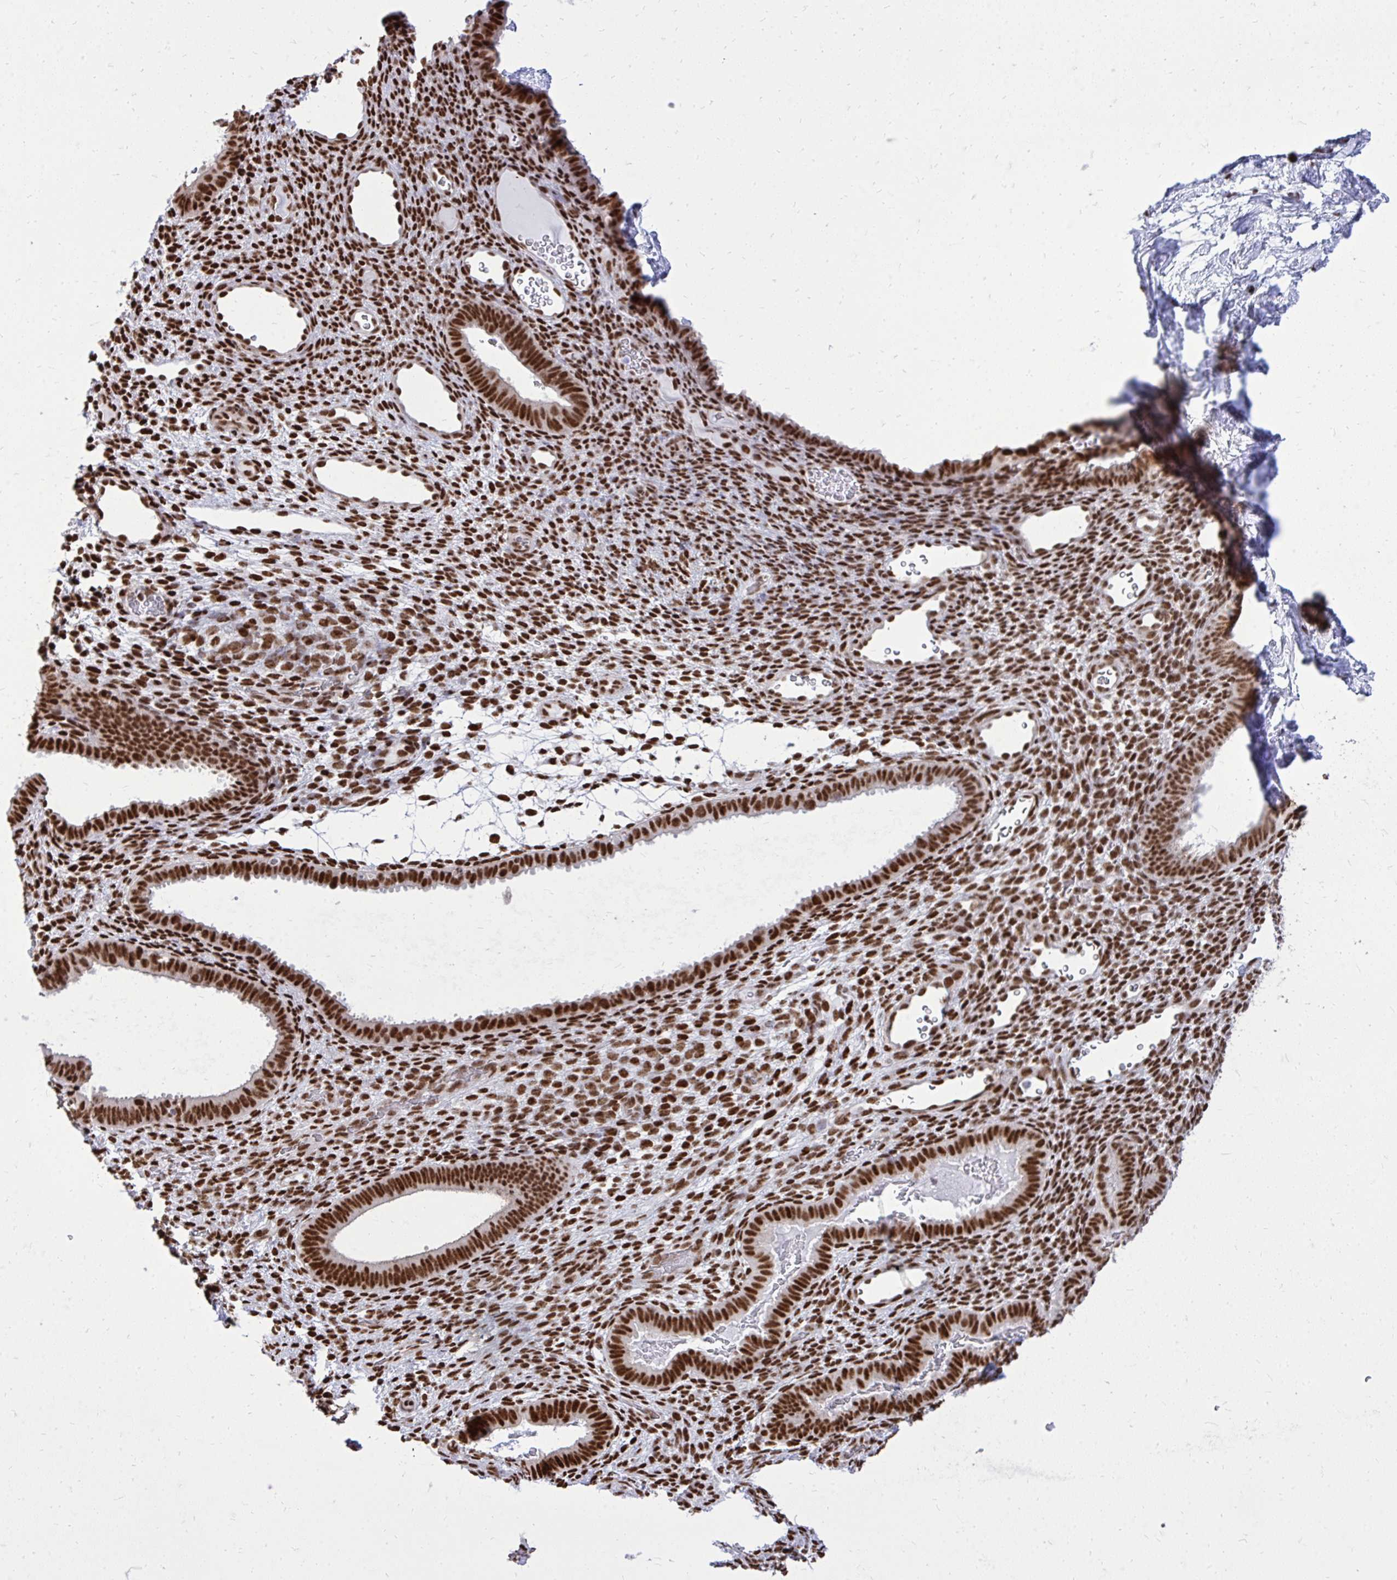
{"staining": {"intensity": "strong", "quantity": ">75%", "location": "nuclear"}, "tissue": "endometrium", "cell_type": "Cells in endometrial stroma", "image_type": "normal", "snomed": [{"axis": "morphology", "description": "Normal tissue, NOS"}, {"axis": "topography", "description": "Endometrium"}], "caption": "Cells in endometrial stroma display strong nuclear staining in approximately >75% of cells in normal endometrium. Using DAB (3,3'-diaminobenzidine) (brown) and hematoxylin (blue) stains, captured at high magnification using brightfield microscopy.", "gene": "TBL1Y", "patient": {"sex": "female", "age": 34}}